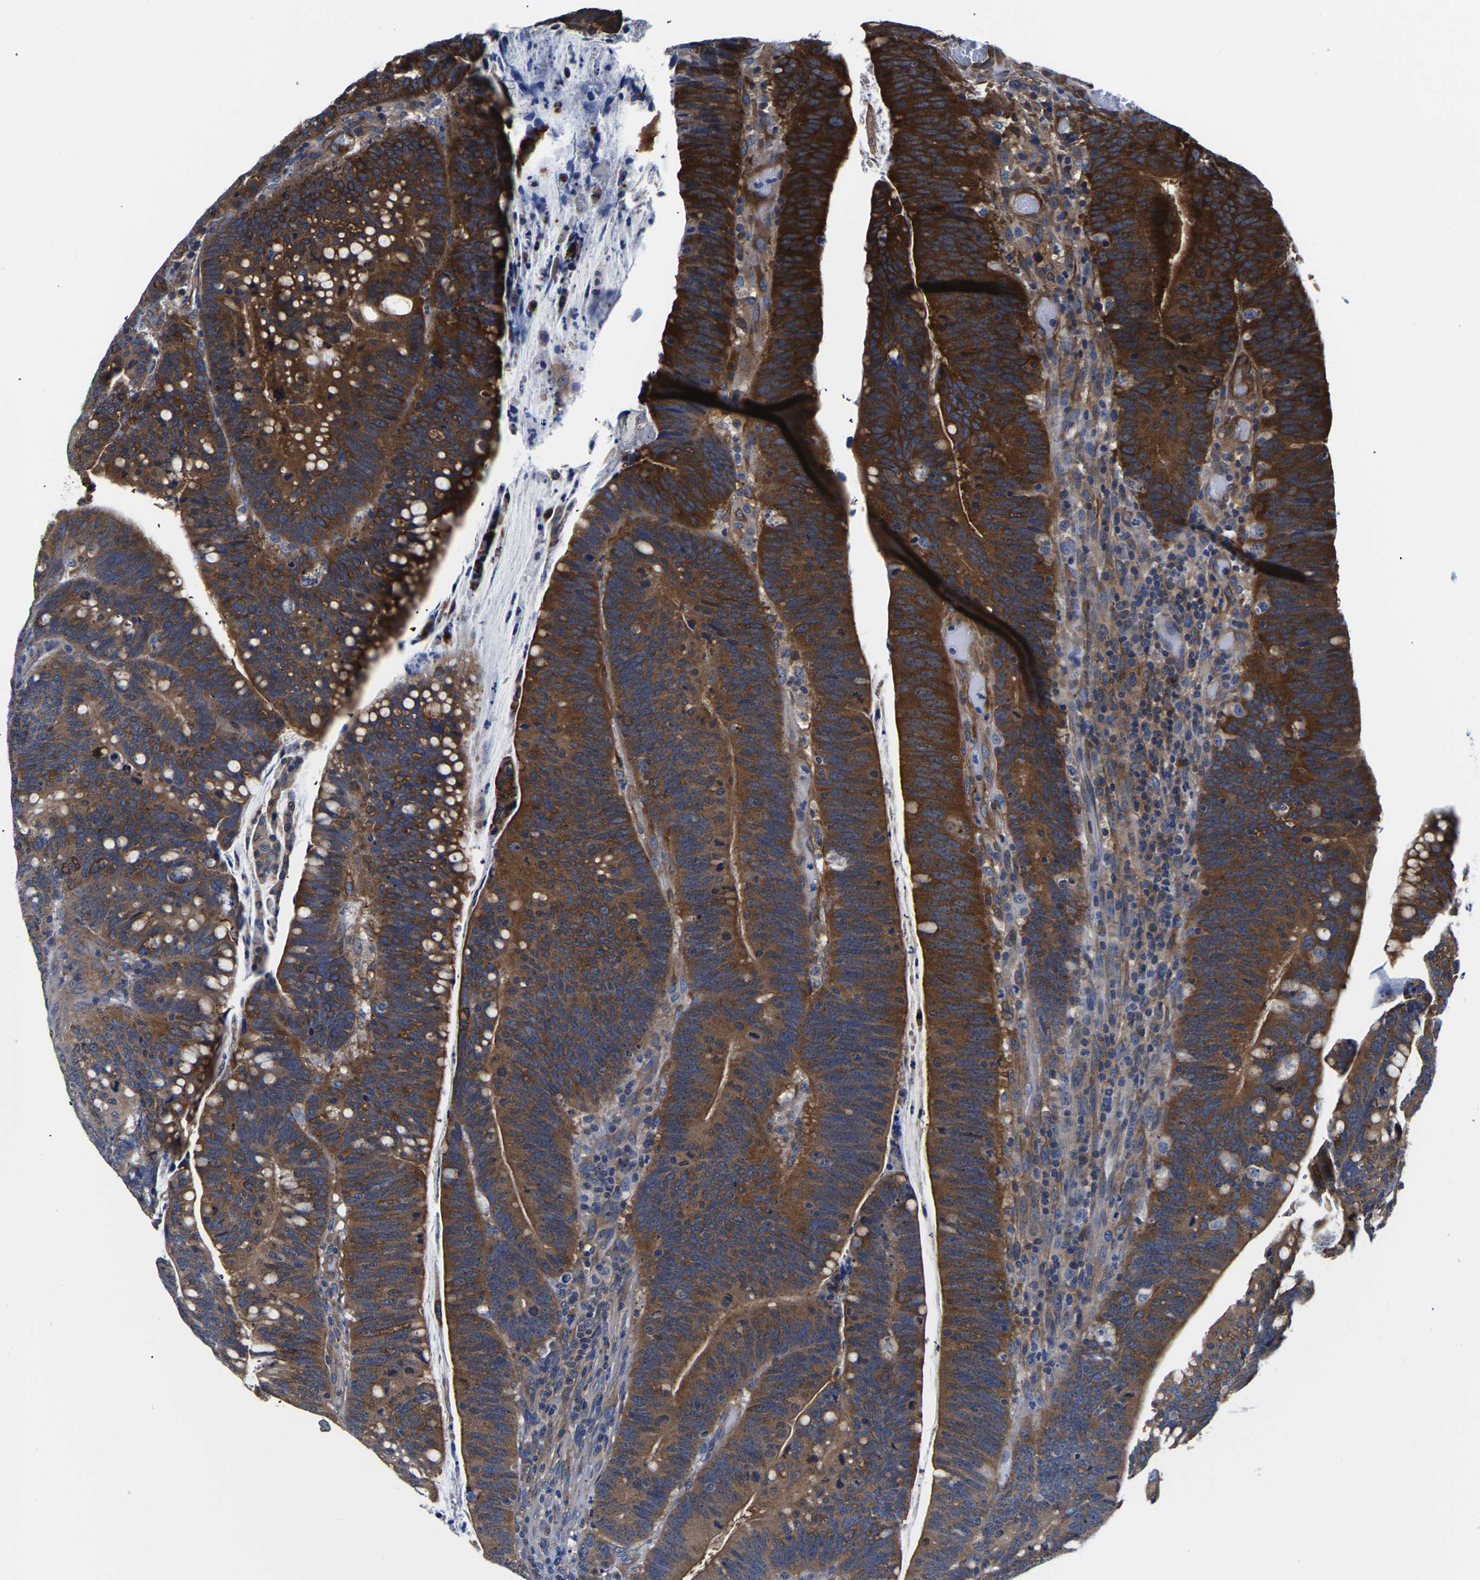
{"staining": {"intensity": "strong", "quantity": "25%-75%", "location": "cytoplasmic/membranous"}, "tissue": "colorectal cancer", "cell_type": "Tumor cells", "image_type": "cancer", "snomed": [{"axis": "morphology", "description": "Normal tissue, NOS"}, {"axis": "morphology", "description": "Adenocarcinoma, NOS"}, {"axis": "topography", "description": "Colon"}], "caption": "Protein staining displays strong cytoplasmic/membranous expression in about 25%-75% of tumor cells in colorectal cancer (adenocarcinoma).", "gene": "TFG", "patient": {"sex": "female", "age": 66}}